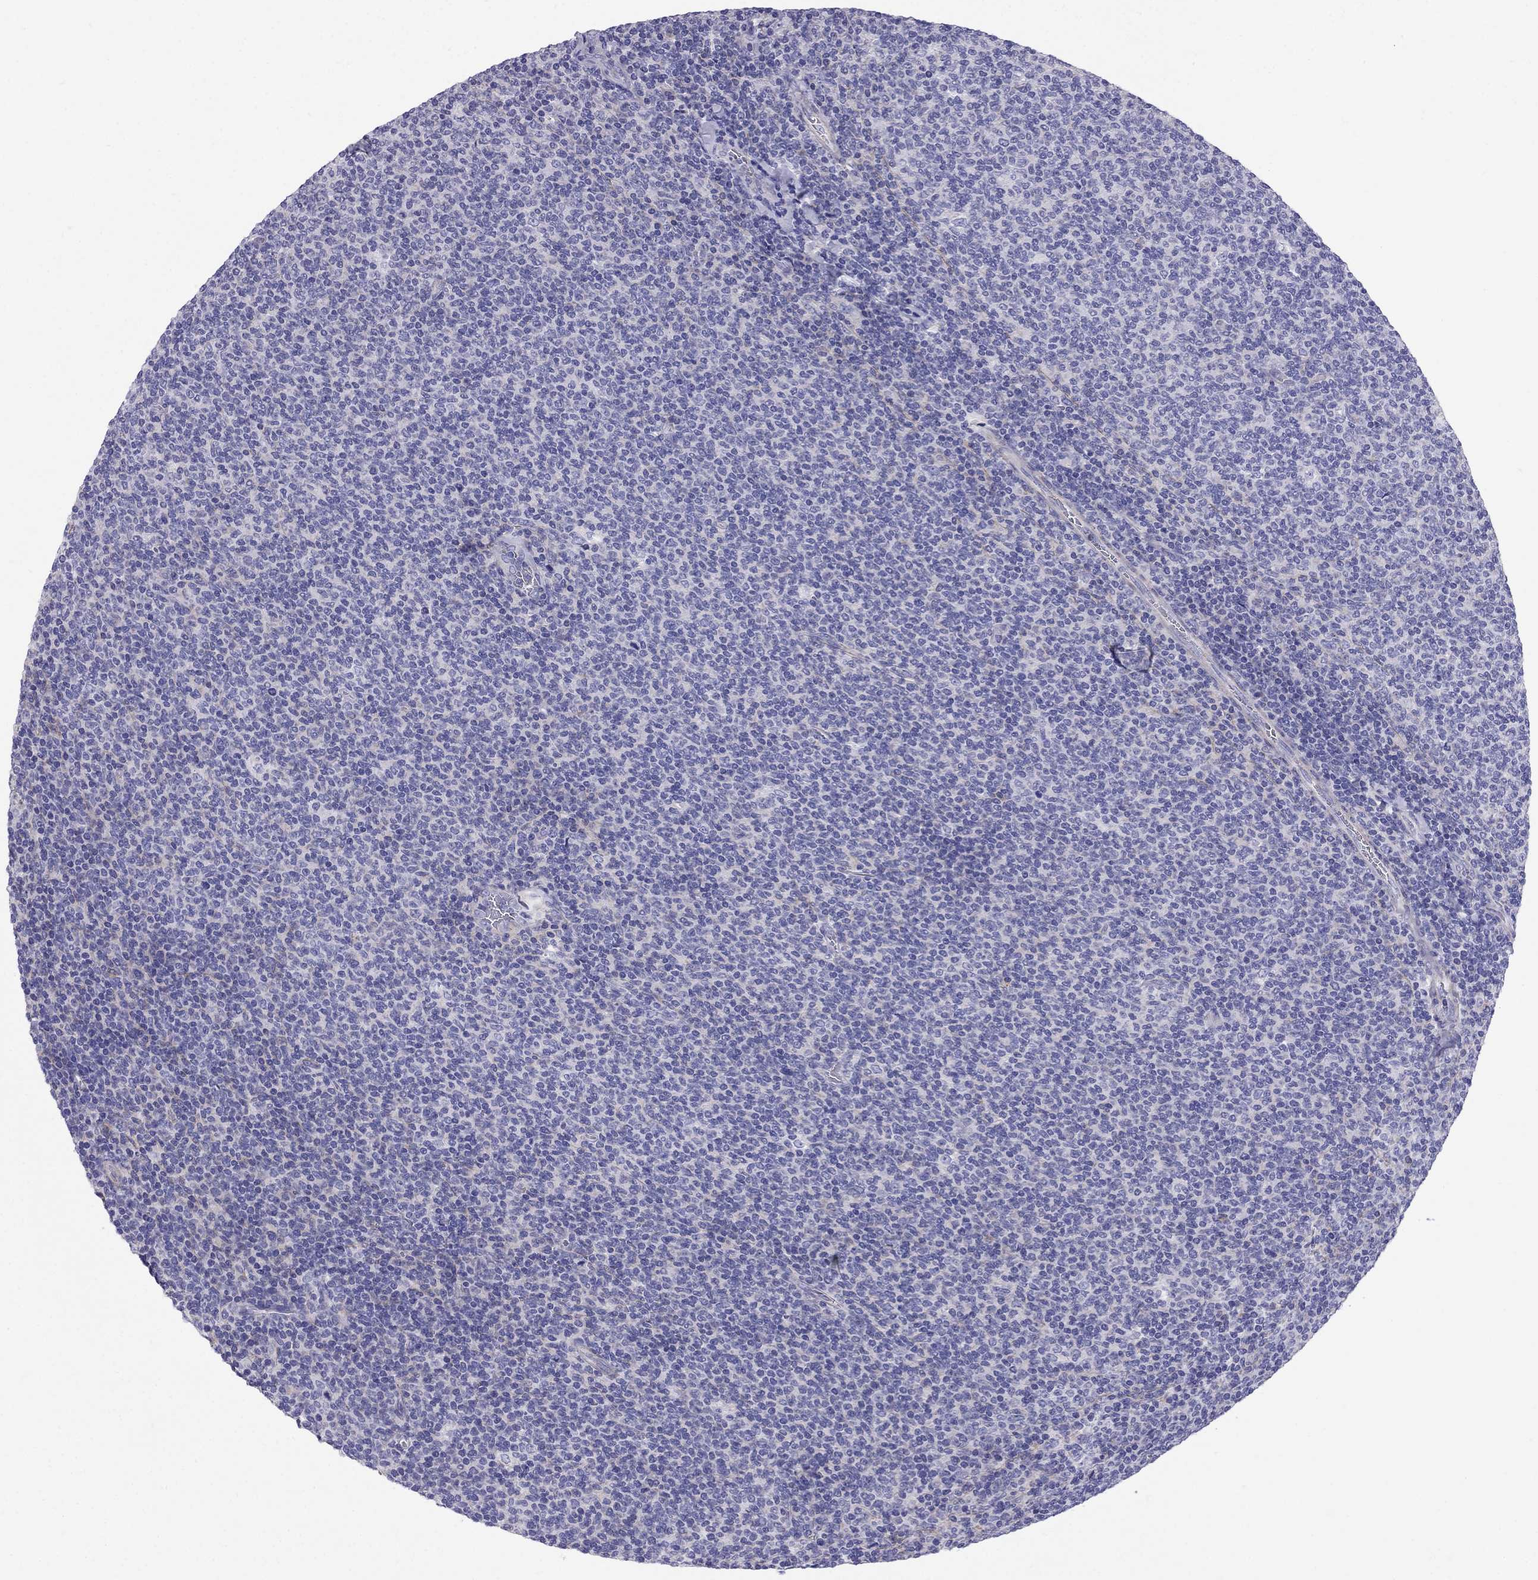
{"staining": {"intensity": "negative", "quantity": "none", "location": "none"}, "tissue": "lymphoma", "cell_type": "Tumor cells", "image_type": "cancer", "snomed": [{"axis": "morphology", "description": "Malignant lymphoma, non-Hodgkin's type, Low grade"}, {"axis": "topography", "description": "Lymph node"}], "caption": "Immunohistochemistry (IHC) of human low-grade malignant lymphoma, non-Hodgkin's type reveals no staining in tumor cells.", "gene": "GPR50", "patient": {"sex": "male", "age": 52}}